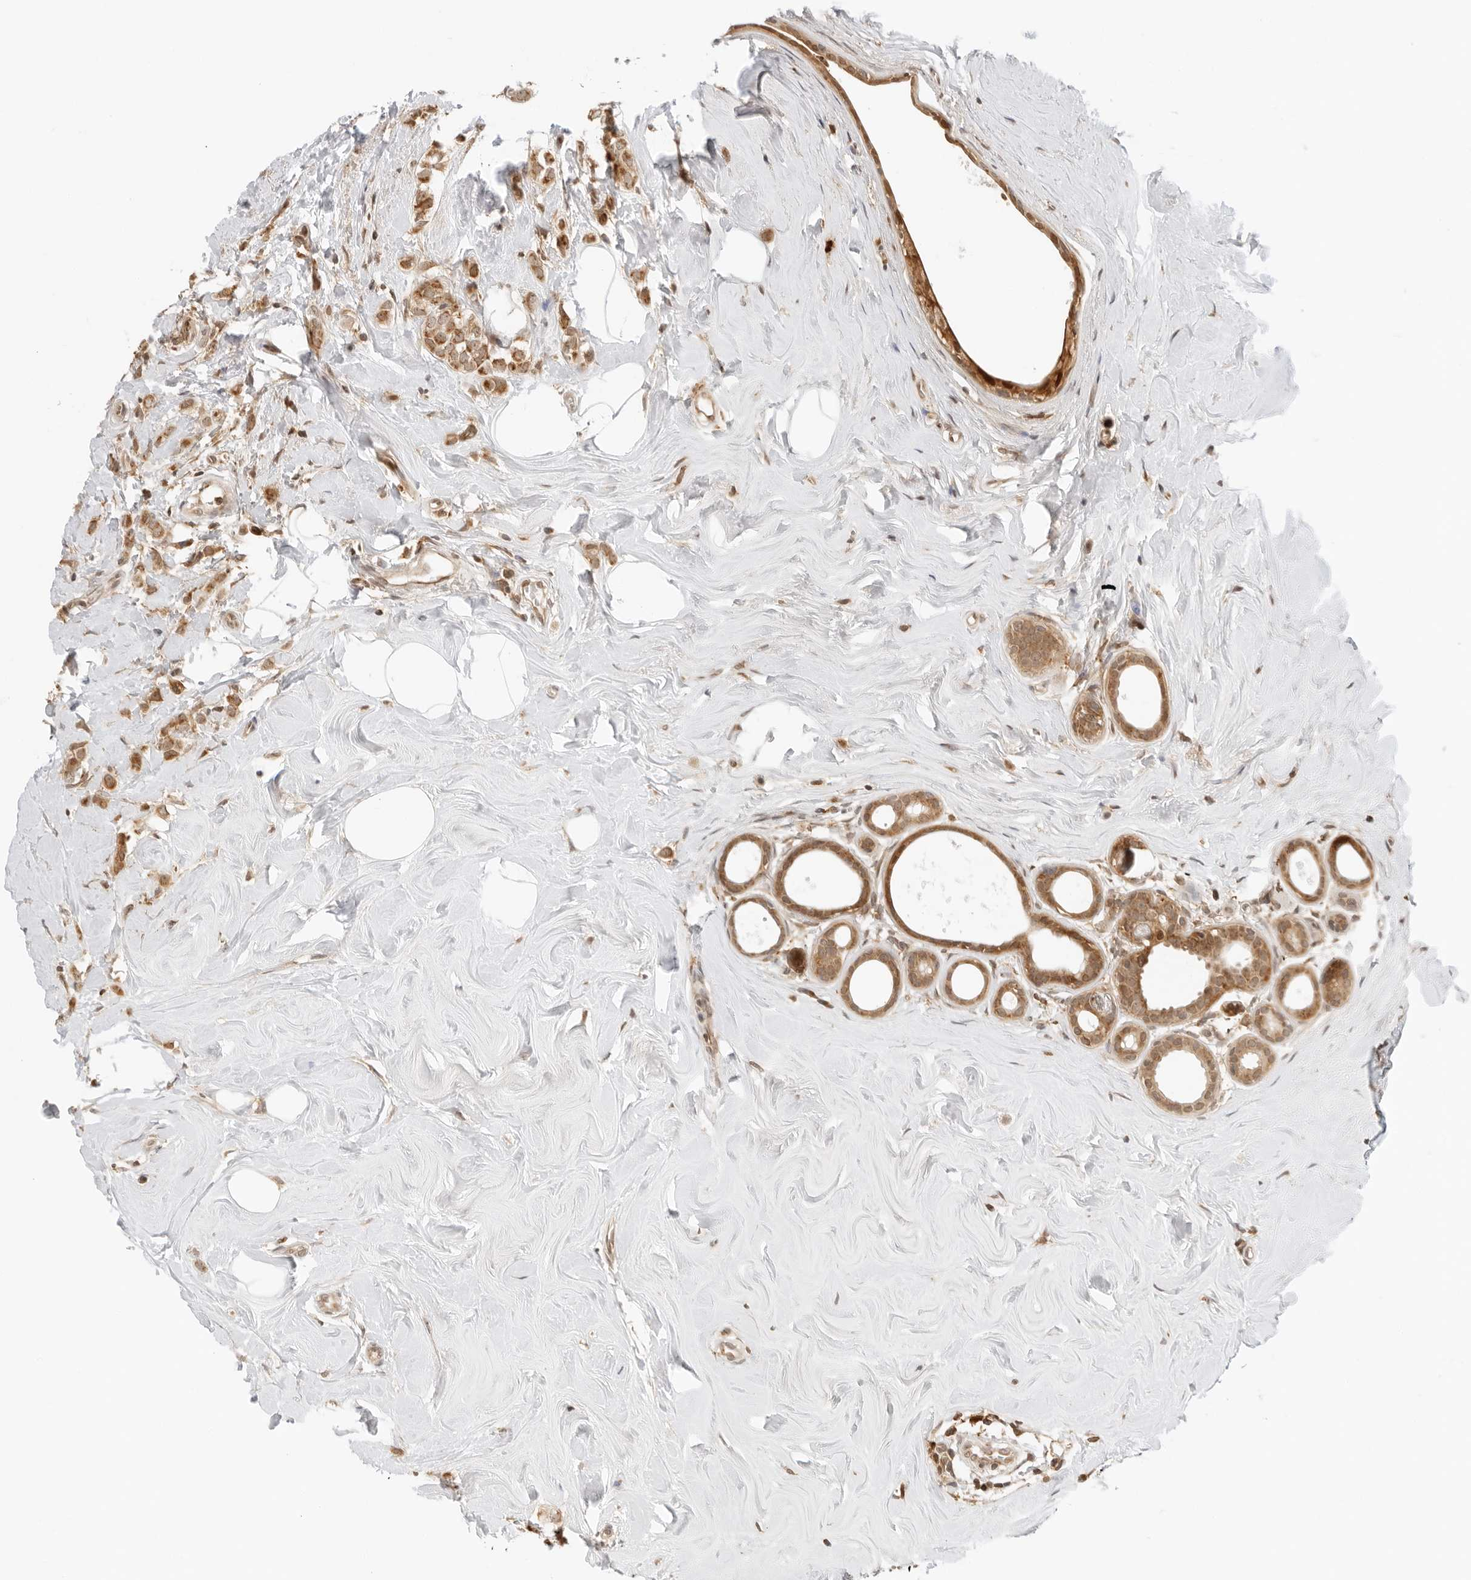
{"staining": {"intensity": "moderate", "quantity": ">75%", "location": "cytoplasmic/membranous"}, "tissue": "breast cancer", "cell_type": "Tumor cells", "image_type": "cancer", "snomed": [{"axis": "morphology", "description": "Lobular carcinoma"}, {"axis": "topography", "description": "Breast"}], "caption": "IHC photomicrograph of human lobular carcinoma (breast) stained for a protein (brown), which demonstrates medium levels of moderate cytoplasmic/membranous expression in about >75% of tumor cells.", "gene": "RC3H1", "patient": {"sex": "female", "age": 47}}